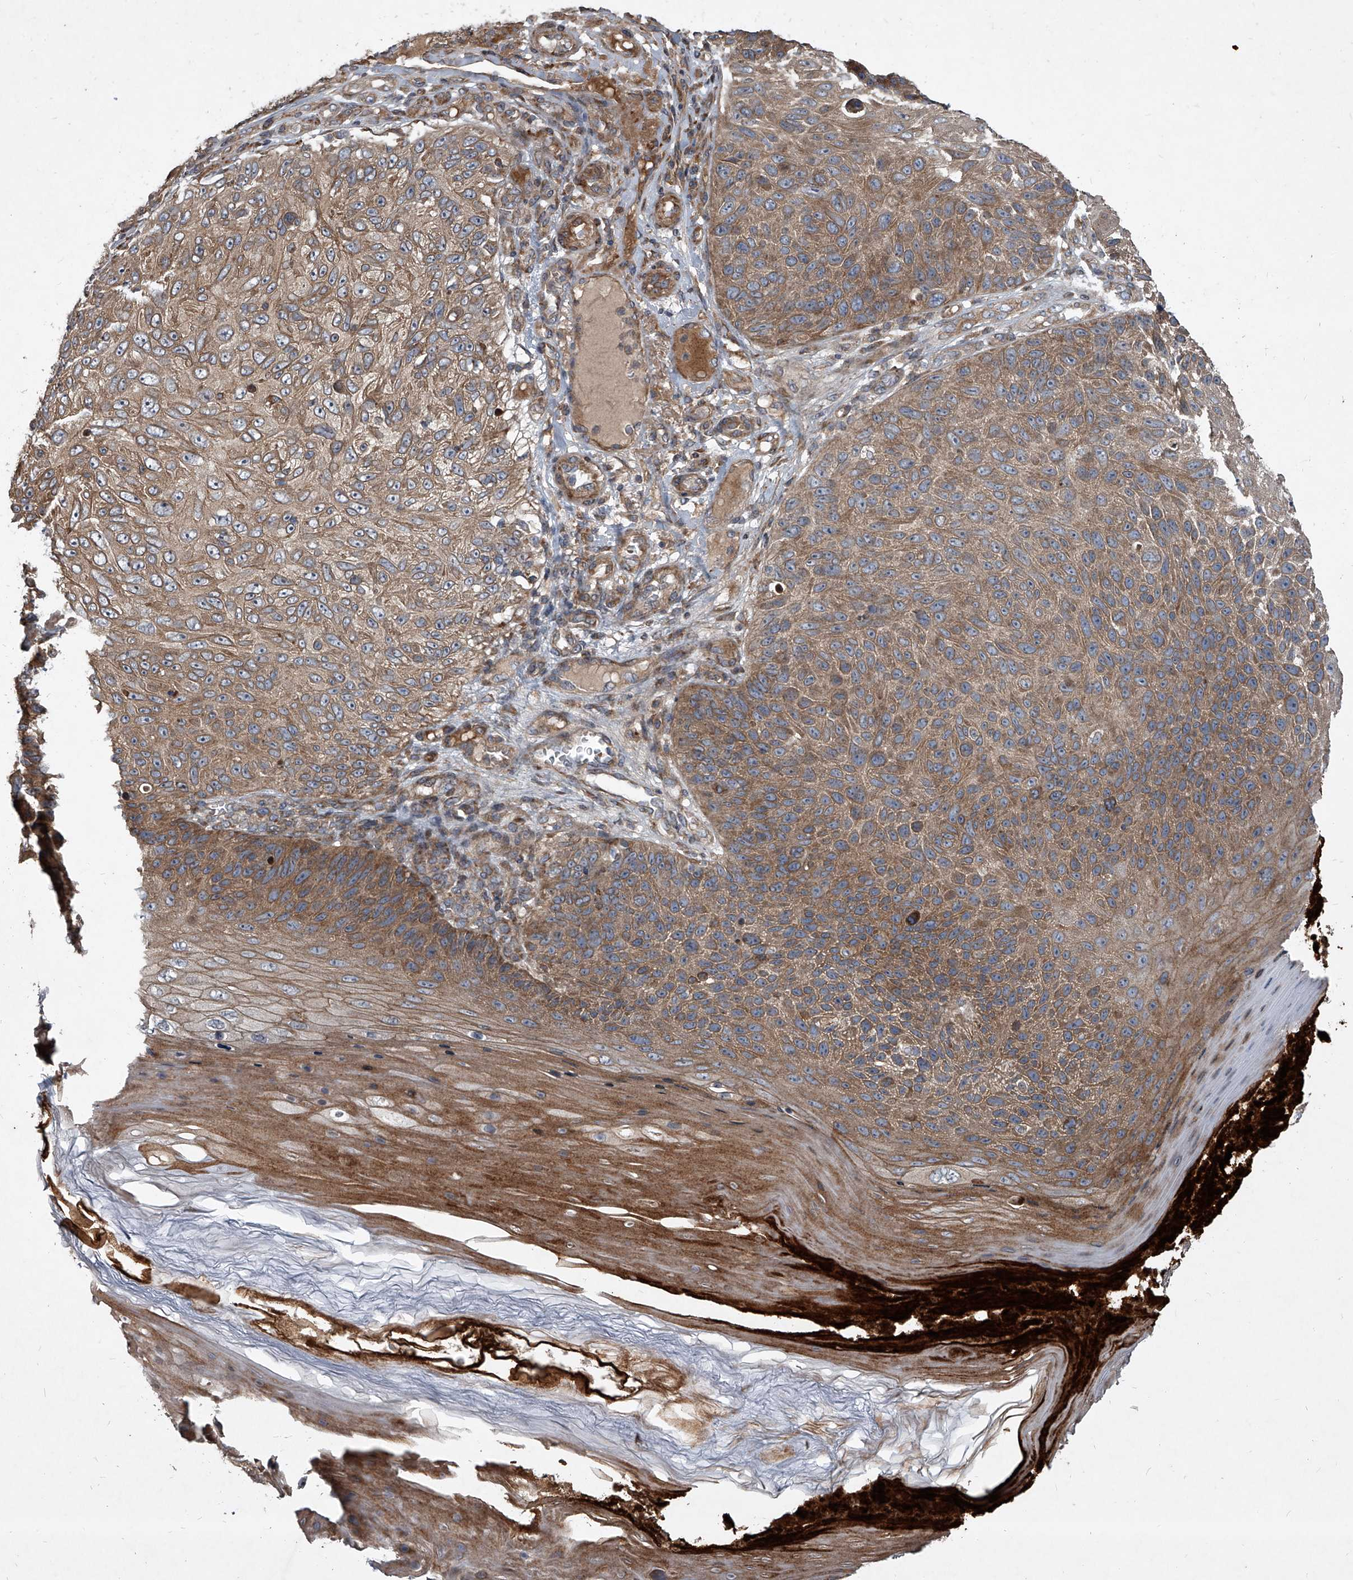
{"staining": {"intensity": "moderate", "quantity": ">75%", "location": "cytoplasmic/membranous"}, "tissue": "skin cancer", "cell_type": "Tumor cells", "image_type": "cancer", "snomed": [{"axis": "morphology", "description": "Squamous cell carcinoma, NOS"}, {"axis": "topography", "description": "Skin"}], "caption": "Immunohistochemistry (IHC) (DAB) staining of squamous cell carcinoma (skin) shows moderate cytoplasmic/membranous protein positivity in approximately >75% of tumor cells. The protein of interest is shown in brown color, while the nuclei are stained blue.", "gene": "EVA1C", "patient": {"sex": "female", "age": 88}}